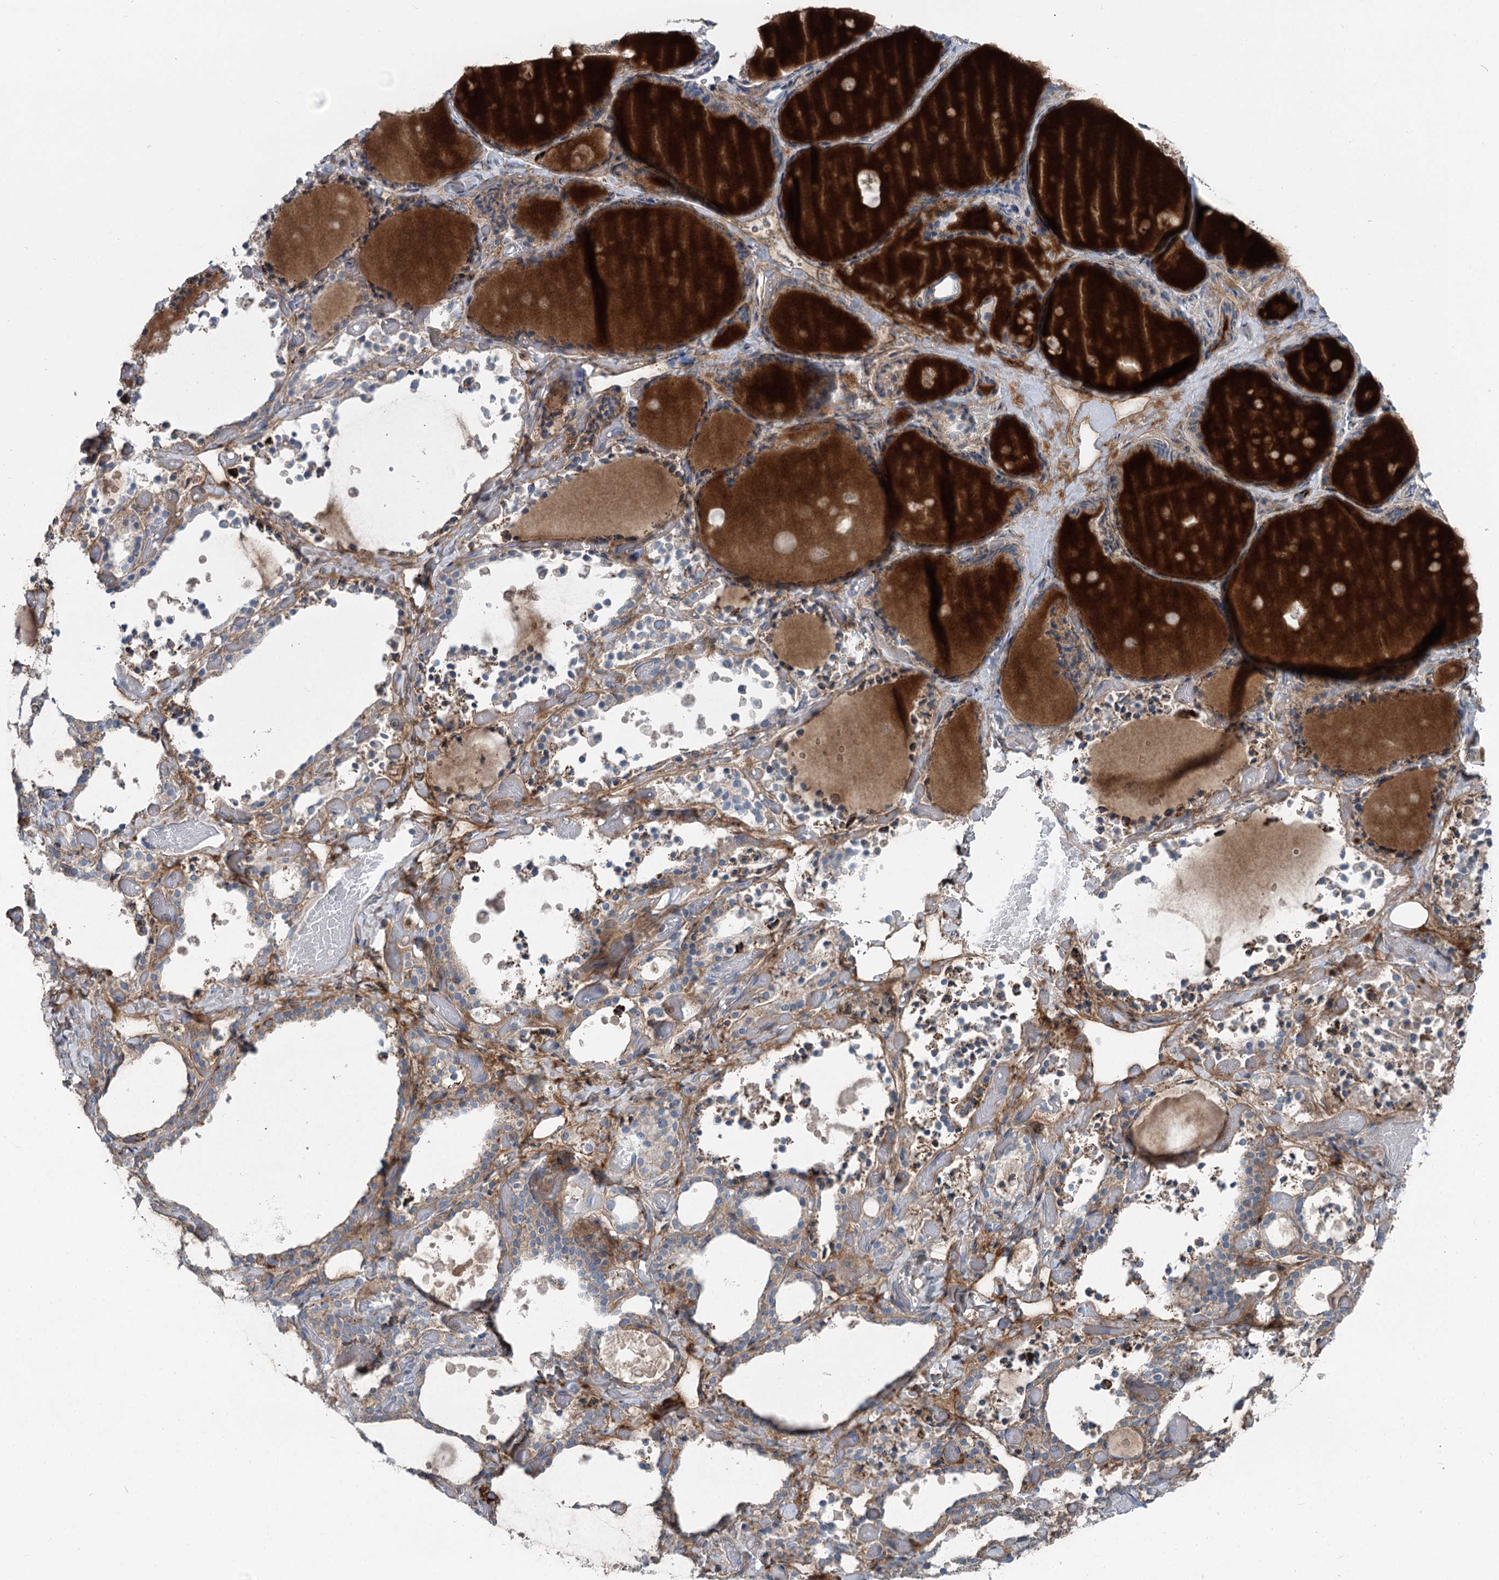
{"staining": {"intensity": "moderate", "quantity": ">75%", "location": "cytoplasmic/membranous"}, "tissue": "thyroid gland", "cell_type": "Glandular cells", "image_type": "normal", "snomed": [{"axis": "morphology", "description": "Normal tissue, NOS"}, {"axis": "topography", "description": "Thyroid gland"}], "caption": "A micrograph of human thyroid gland stained for a protein exhibits moderate cytoplasmic/membranous brown staining in glandular cells. (IHC, brightfield microscopy, high magnification).", "gene": "MARK2", "patient": {"sex": "female", "age": 44}}